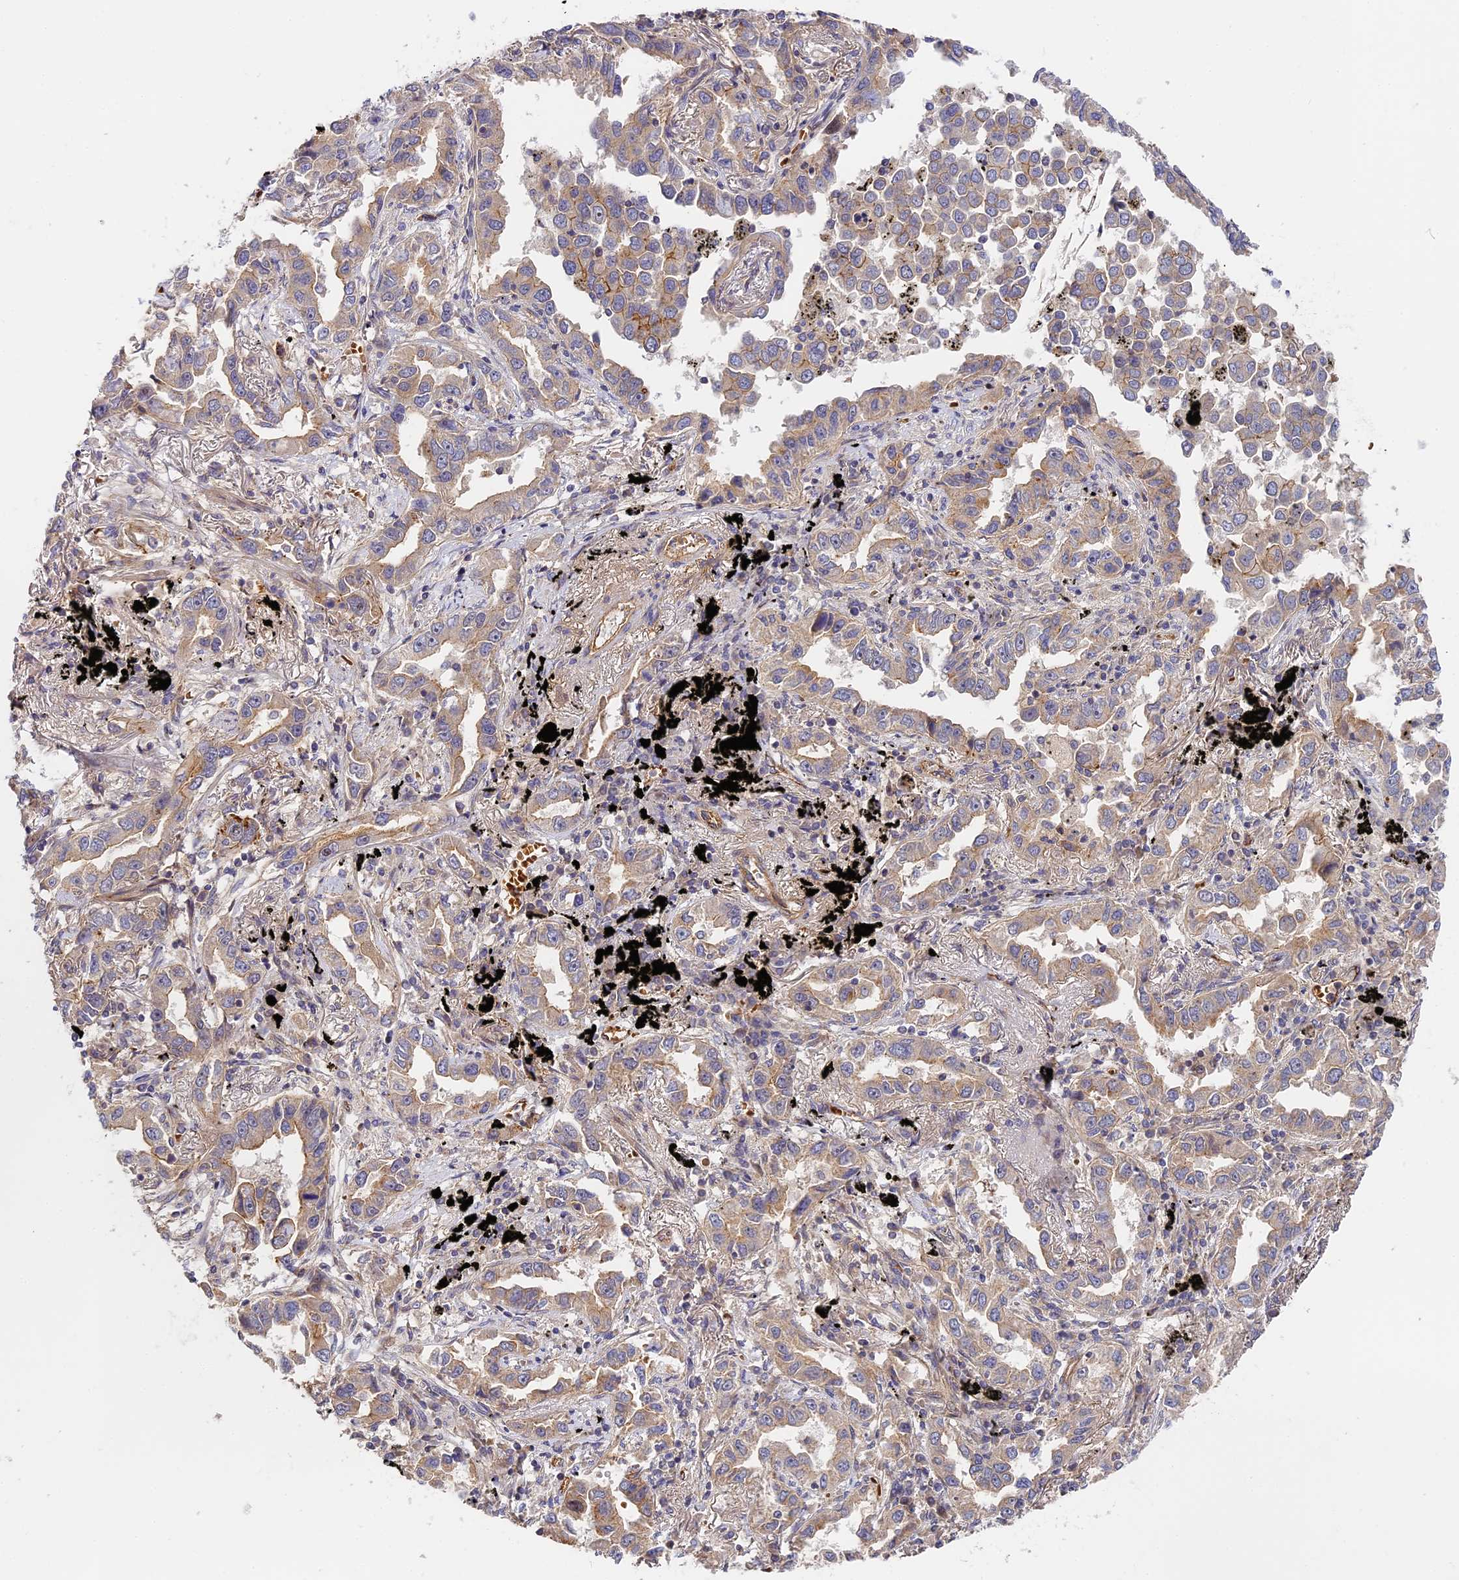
{"staining": {"intensity": "weak", "quantity": "25%-75%", "location": "cytoplasmic/membranous"}, "tissue": "lung cancer", "cell_type": "Tumor cells", "image_type": "cancer", "snomed": [{"axis": "morphology", "description": "Adenocarcinoma, NOS"}, {"axis": "topography", "description": "Lung"}], "caption": "Lung cancer tissue shows weak cytoplasmic/membranous positivity in approximately 25%-75% of tumor cells, visualized by immunohistochemistry.", "gene": "MISP3", "patient": {"sex": "male", "age": 67}}